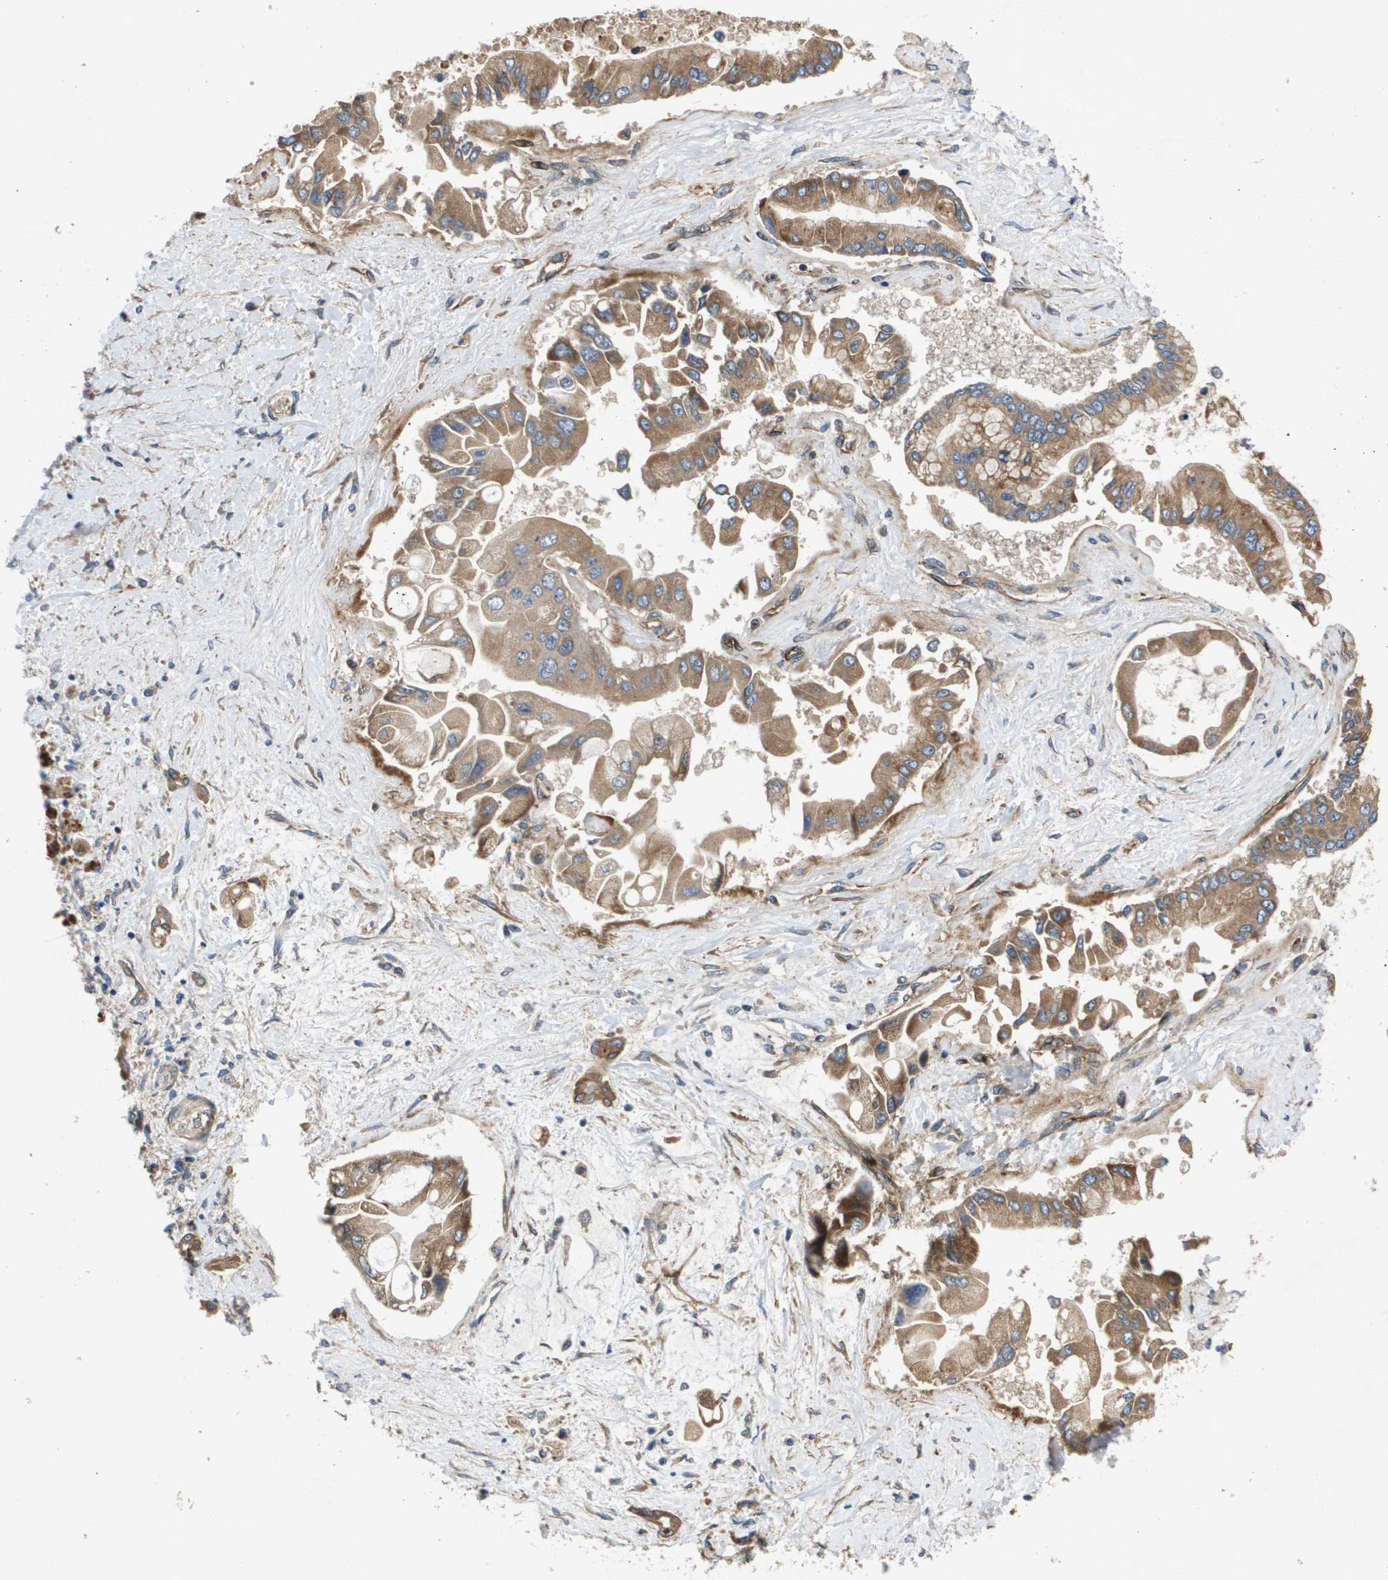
{"staining": {"intensity": "moderate", "quantity": ">75%", "location": "cytoplasmic/membranous"}, "tissue": "liver cancer", "cell_type": "Tumor cells", "image_type": "cancer", "snomed": [{"axis": "morphology", "description": "Cholangiocarcinoma"}, {"axis": "topography", "description": "Liver"}], "caption": "This is an image of immunohistochemistry (IHC) staining of liver cancer (cholangiocarcinoma), which shows moderate positivity in the cytoplasmic/membranous of tumor cells.", "gene": "ENTPD2", "patient": {"sex": "male", "age": 50}}